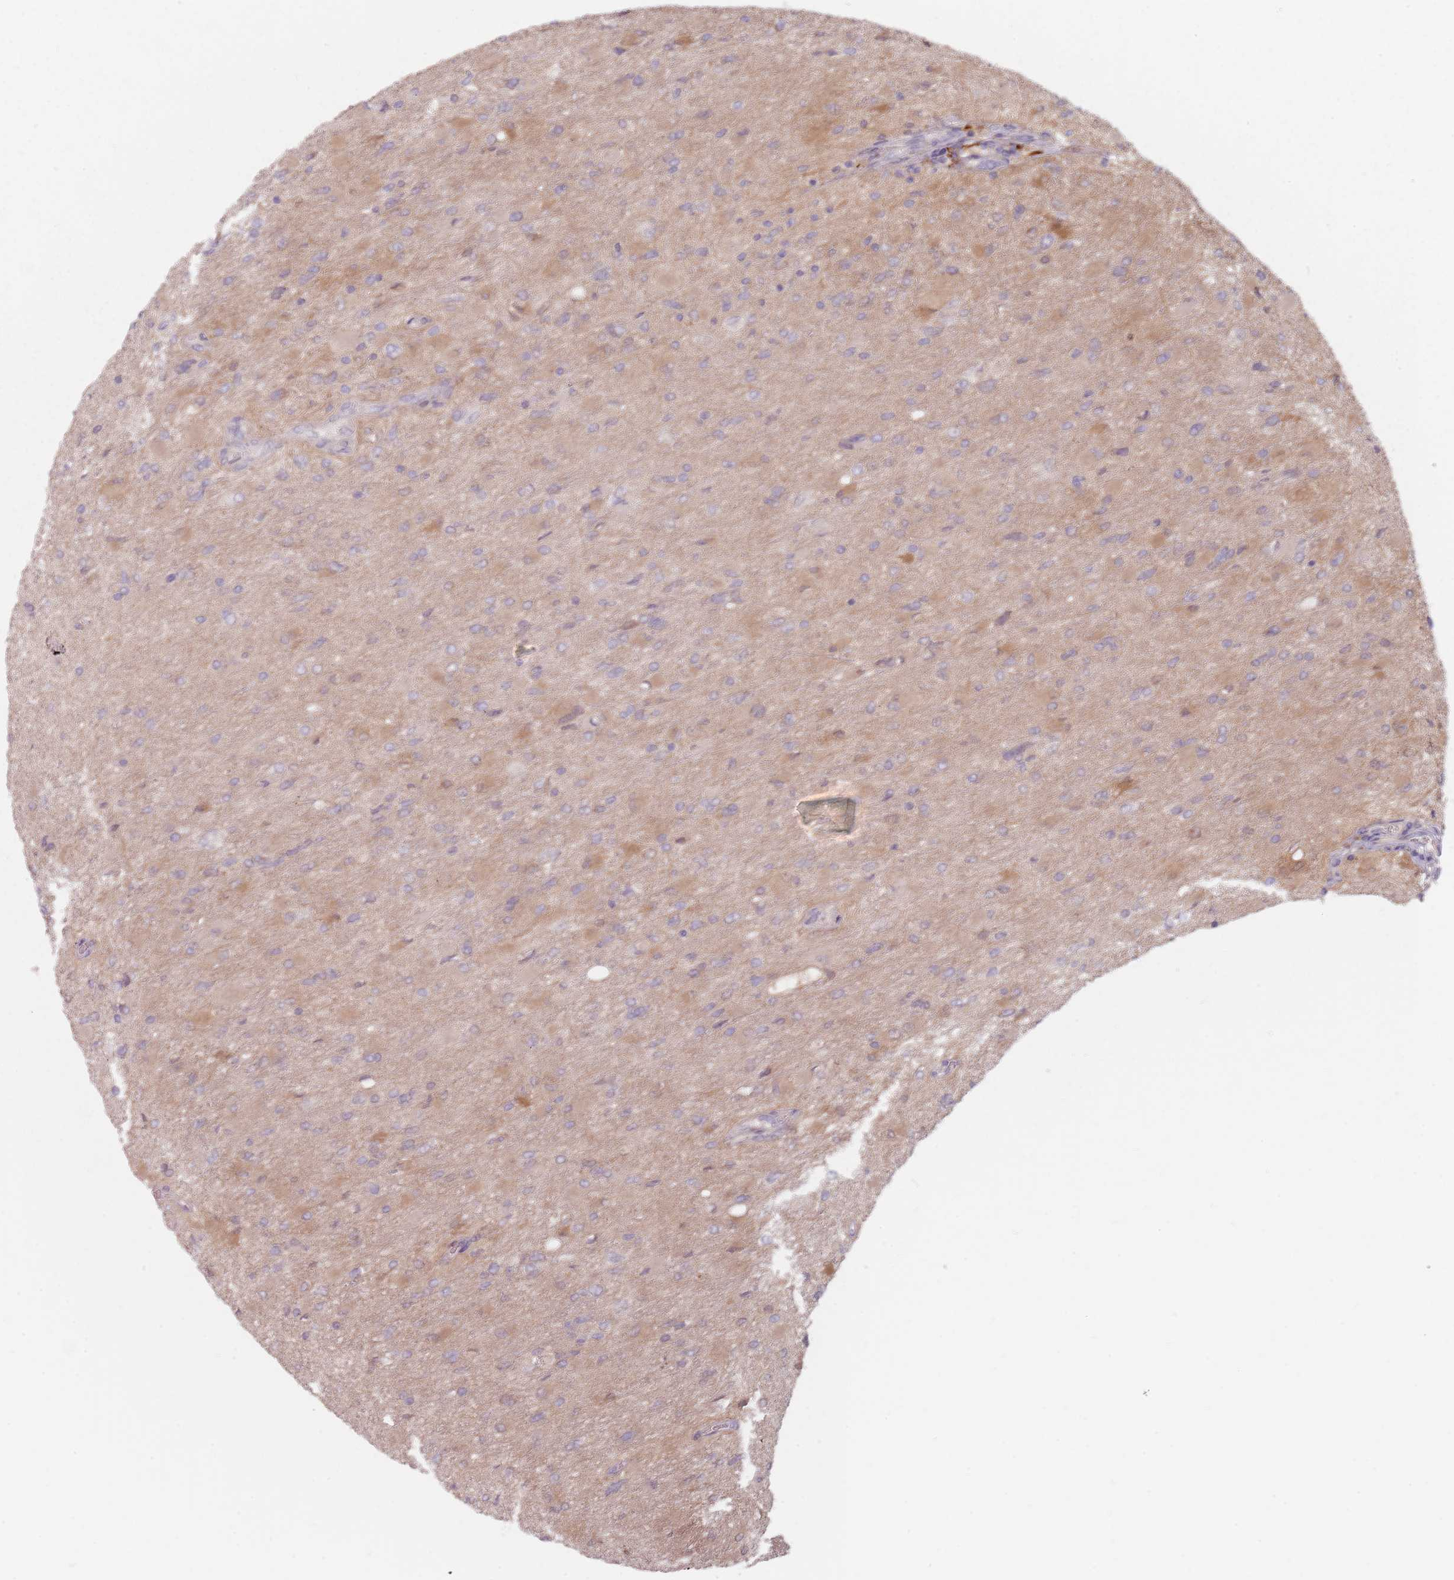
{"staining": {"intensity": "negative", "quantity": "none", "location": "none"}, "tissue": "glioma", "cell_type": "Tumor cells", "image_type": "cancer", "snomed": [{"axis": "morphology", "description": "Glioma, malignant, High grade"}, {"axis": "topography", "description": "Cerebral cortex"}], "caption": "Immunohistochemistry micrograph of neoplastic tissue: glioma stained with DAB reveals no significant protein positivity in tumor cells.", "gene": "NAXE", "patient": {"sex": "female", "age": 36}}